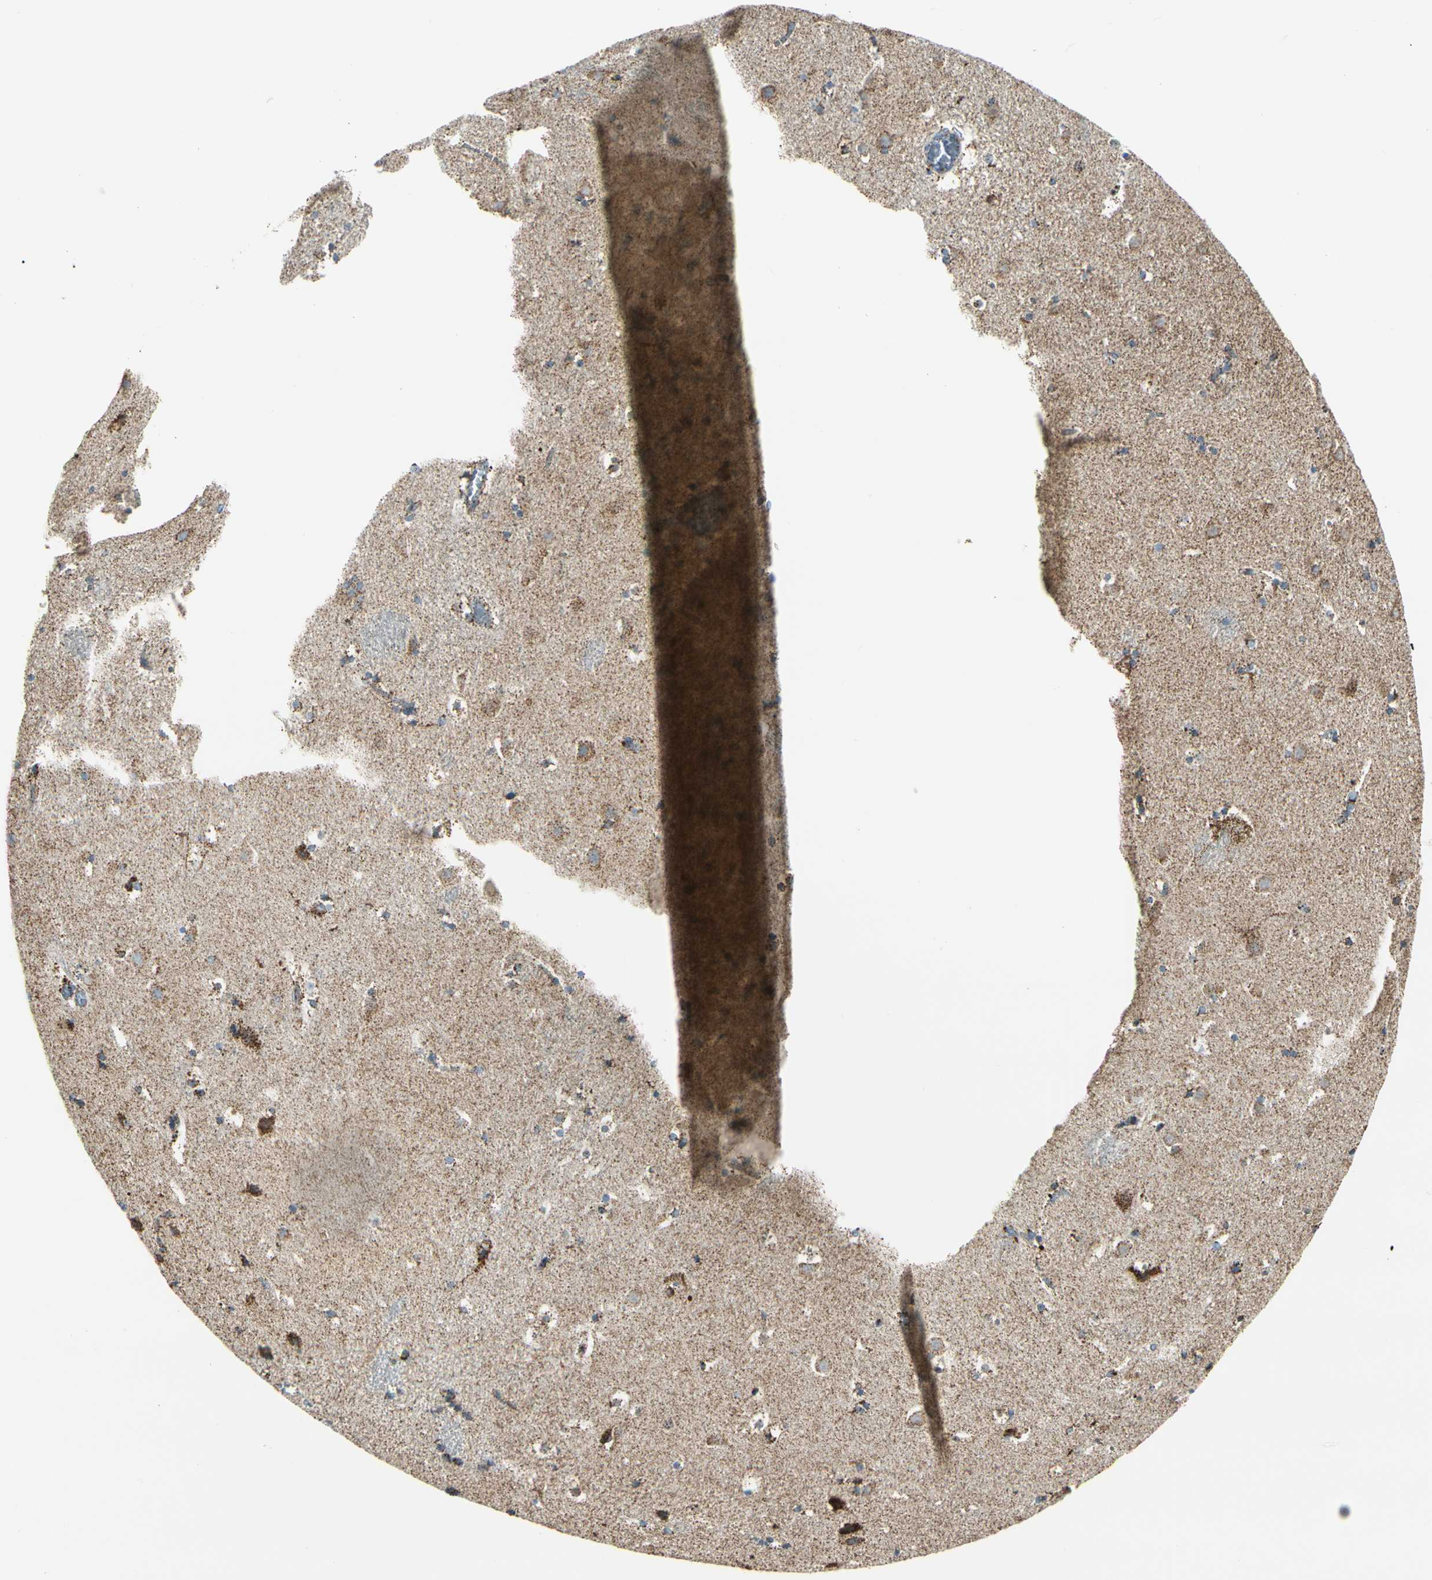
{"staining": {"intensity": "moderate", "quantity": ">75%", "location": "cytoplasmic/membranous"}, "tissue": "caudate", "cell_type": "Glial cells", "image_type": "normal", "snomed": [{"axis": "morphology", "description": "Normal tissue, NOS"}, {"axis": "topography", "description": "Lateral ventricle wall"}], "caption": "Glial cells show moderate cytoplasmic/membranous expression in approximately >75% of cells in unremarkable caudate.", "gene": "ME2", "patient": {"sex": "male", "age": 45}}